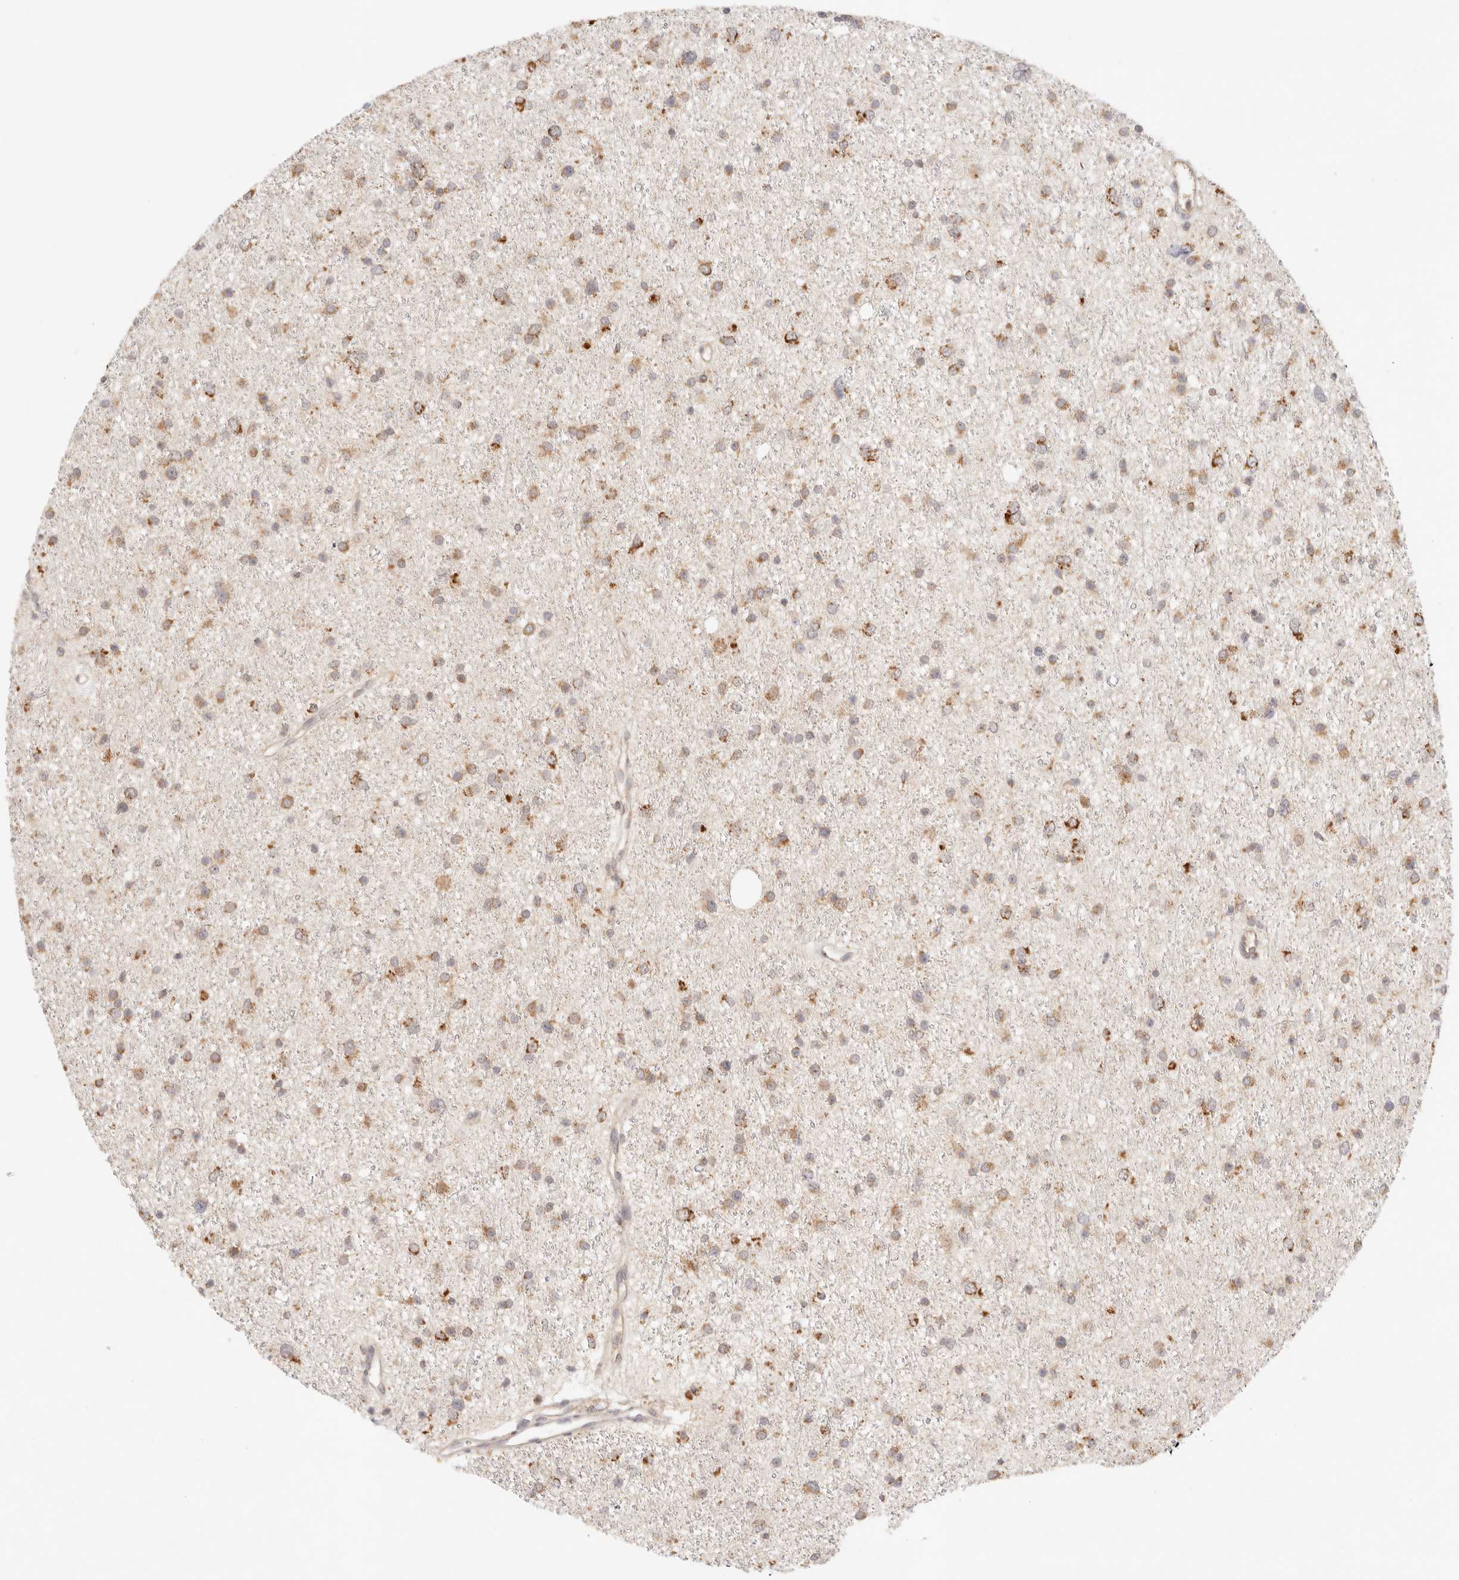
{"staining": {"intensity": "moderate", "quantity": "25%-75%", "location": "cytoplasmic/membranous"}, "tissue": "glioma", "cell_type": "Tumor cells", "image_type": "cancer", "snomed": [{"axis": "morphology", "description": "Glioma, malignant, Low grade"}, {"axis": "topography", "description": "Cerebral cortex"}], "caption": "This image demonstrates glioma stained with immunohistochemistry to label a protein in brown. The cytoplasmic/membranous of tumor cells show moderate positivity for the protein. Nuclei are counter-stained blue.", "gene": "COA6", "patient": {"sex": "female", "age": 39}}